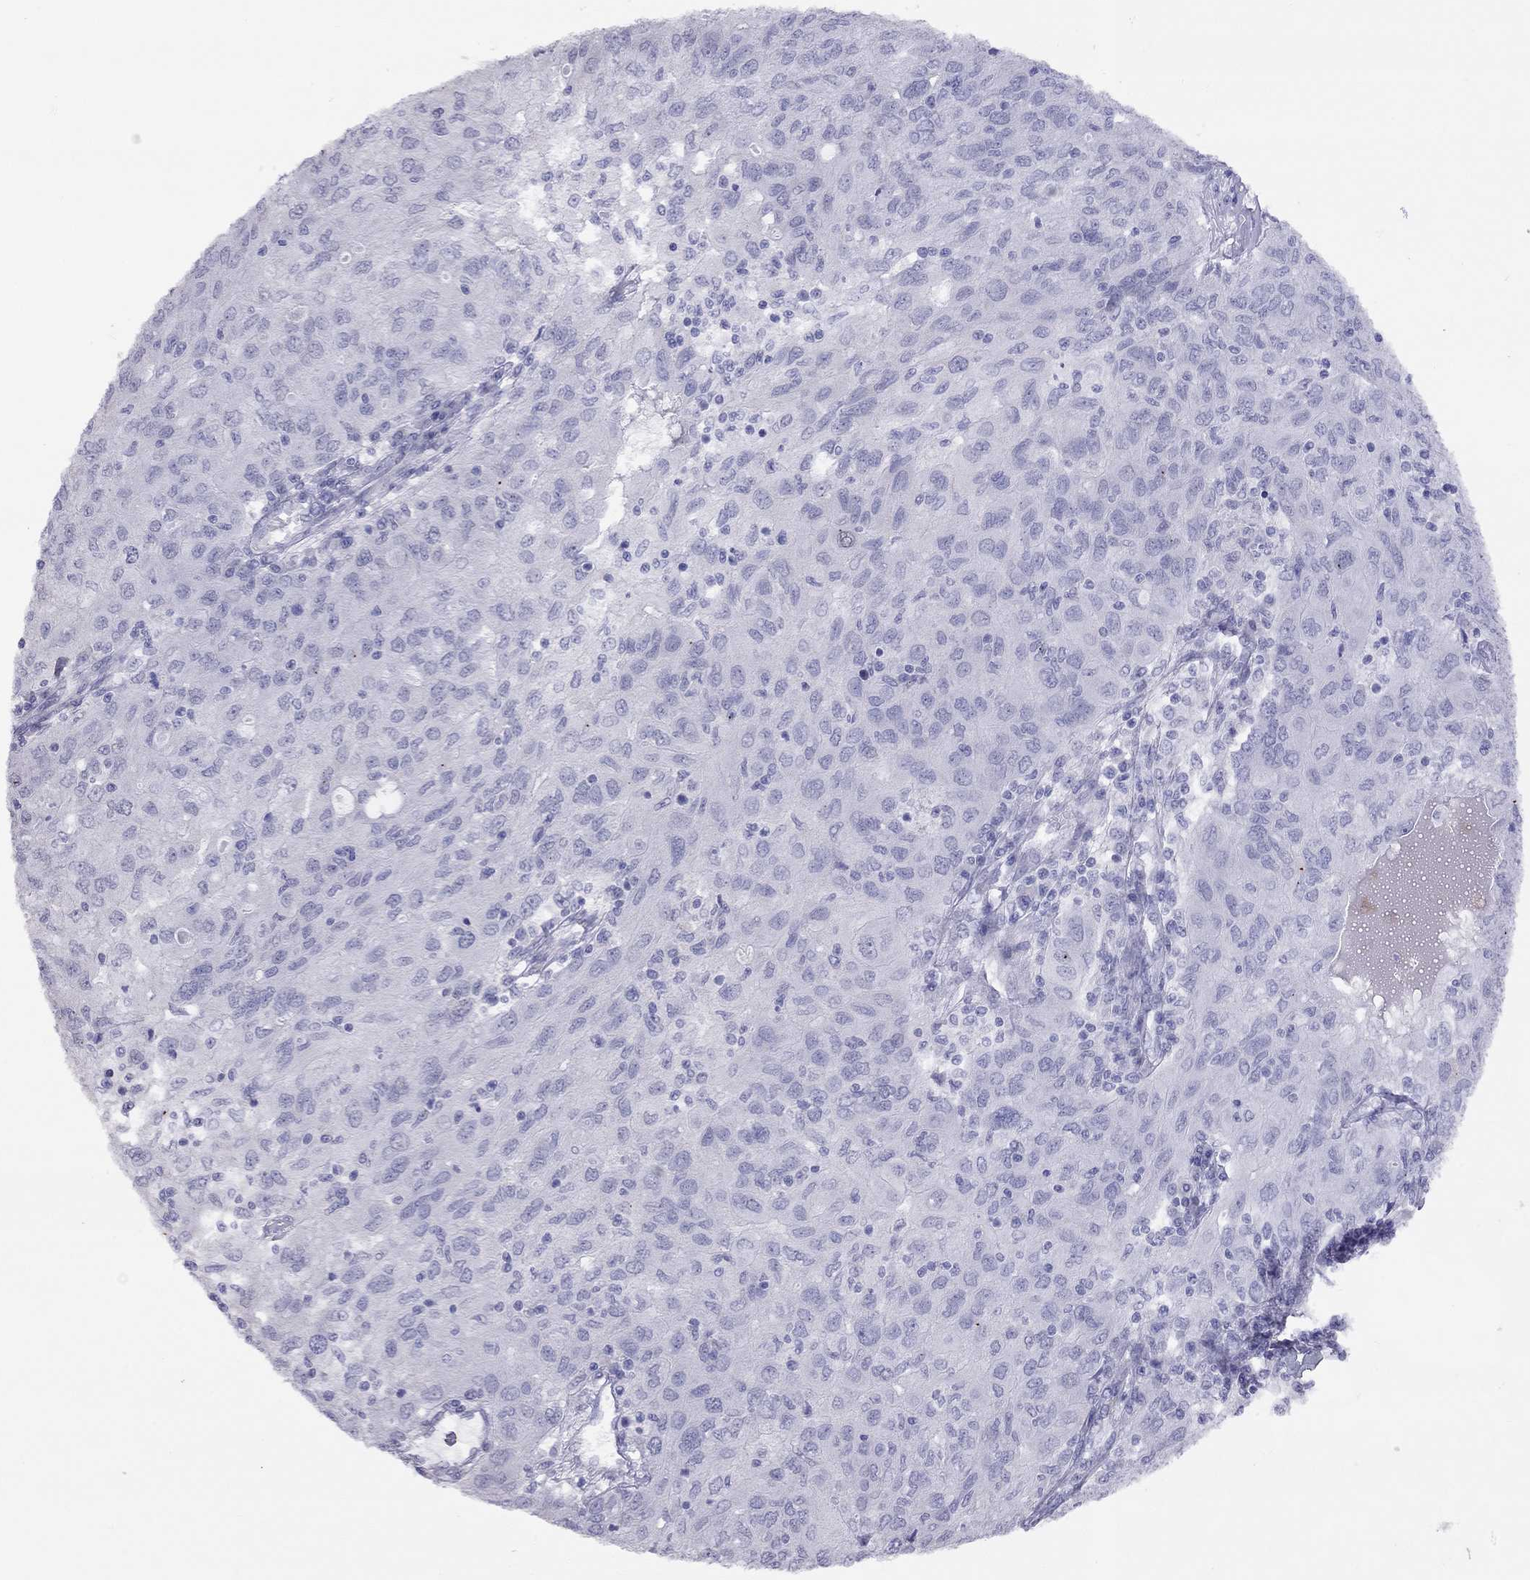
{"staining": {"intensity": "negative", "quantity": "none", "location": "none"}, "tissue": "ovarian cancer", "cell_type": "Tumor cells", "image_type": "cancer", "snomed": [{"axis": "morphology", "description": "Carcinoma, endometroid"}, {"axis": "topography", "description": "Ovary"}], "caption": "Ovarian cancer stained for a protein using immunohistochemistry (IHC) demonstrates no staining tumor cells.", "gene": "HES5", "patient": {"sex": "female", "age": 50}}